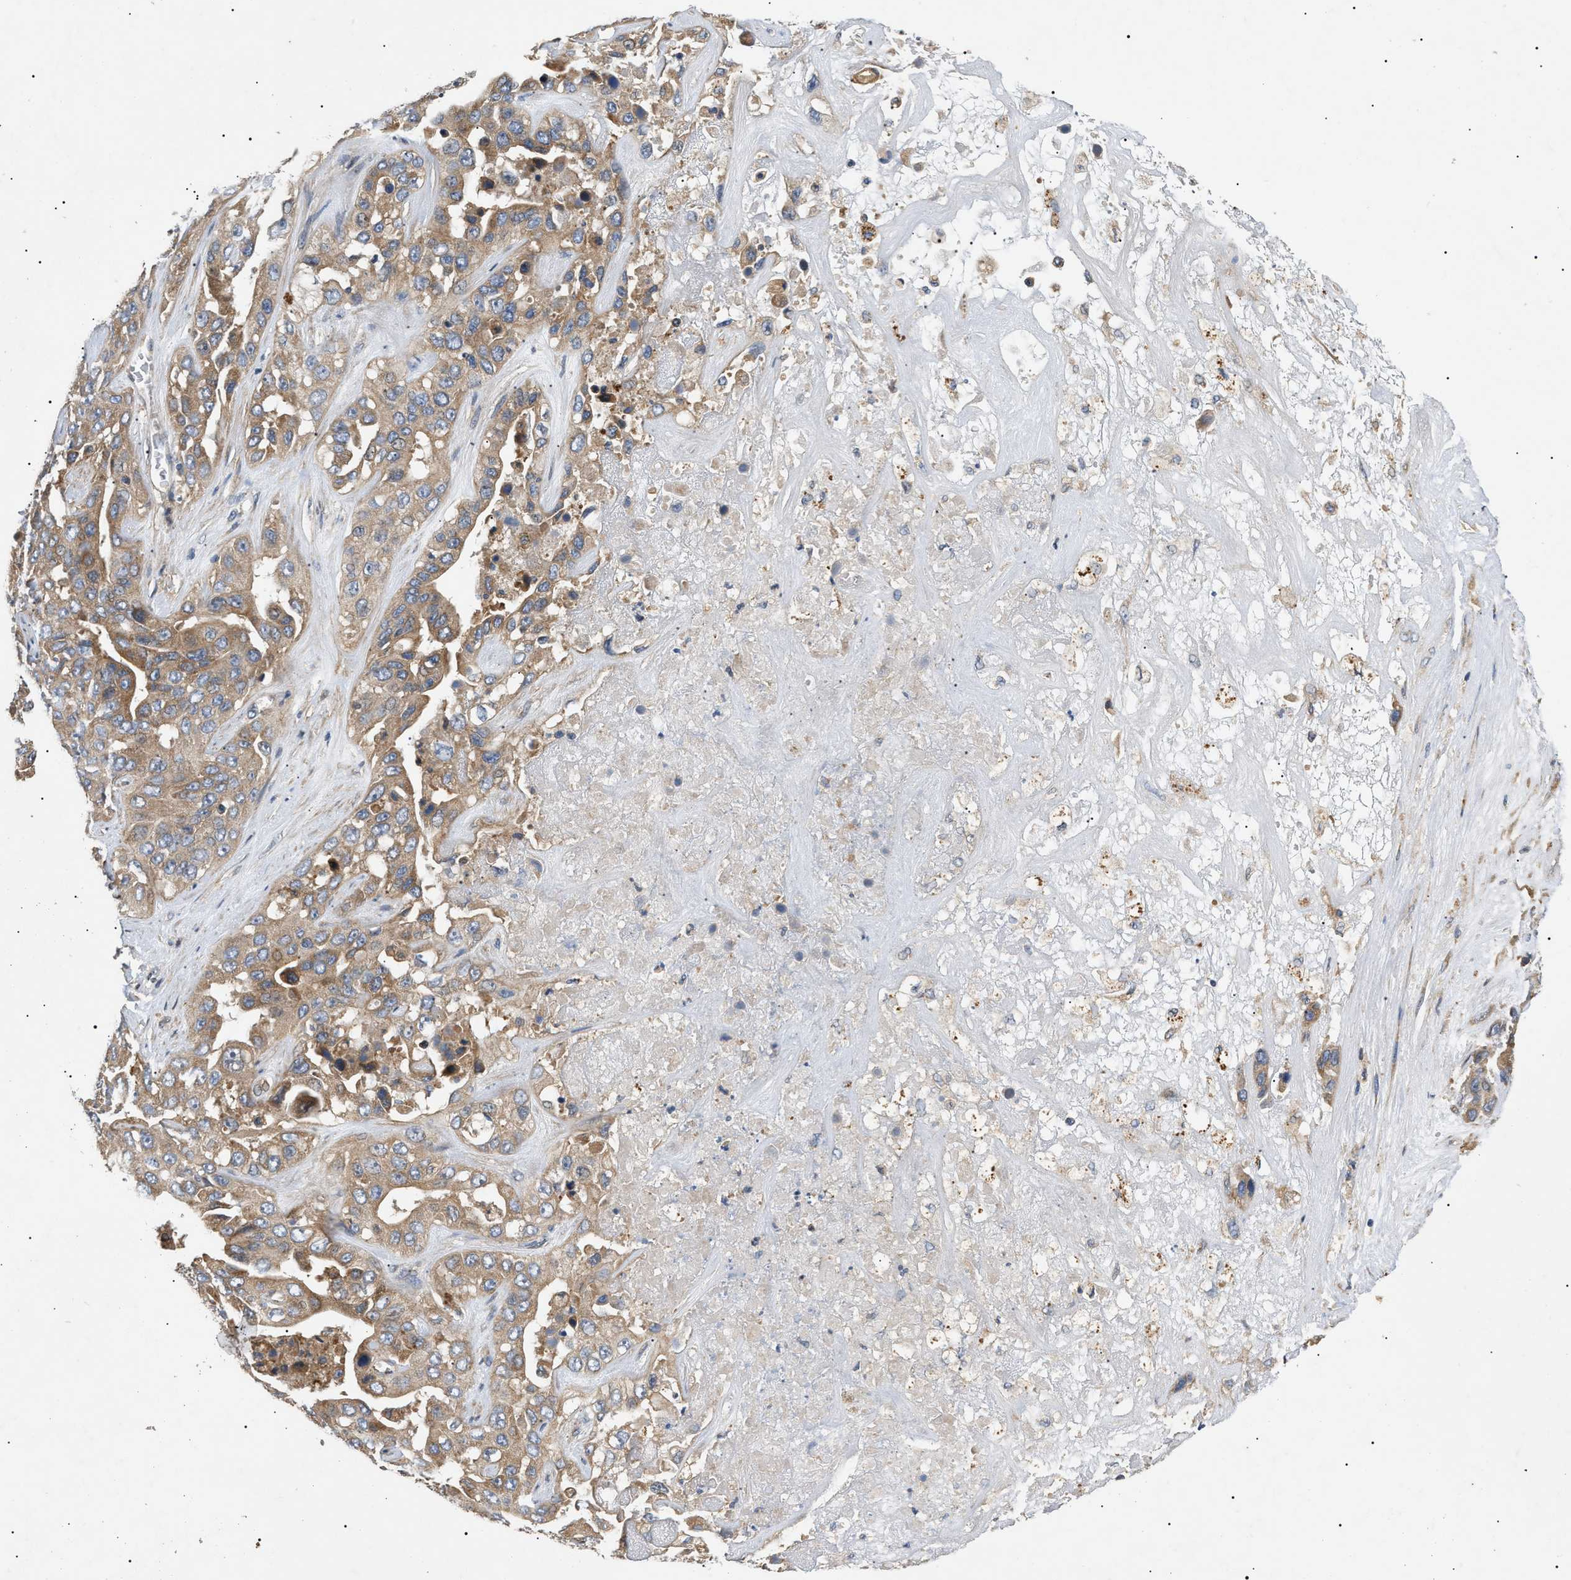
{"staining": {"intensity": "moderate", "quantity": ">75%", "location": "cytoplasmic/membranous"}, "tissue": "liver cancer", "cell_type": "Tumor cells", "image_type": "cancer", "snomed": [{"axis": "morphology", "description": "Cholangiocarcinoma"}, {"axis": "topography", "description": "Liver"}], "caption": "Immunohistochemical staining of human cholangiocarcinoma (liver) shows medium levels of moderate cytoplasmic/membranous protein expression in about >75% of tumor cells.", "gene": "PPM1B", "patient": {"sex": "female", "age": 52}}